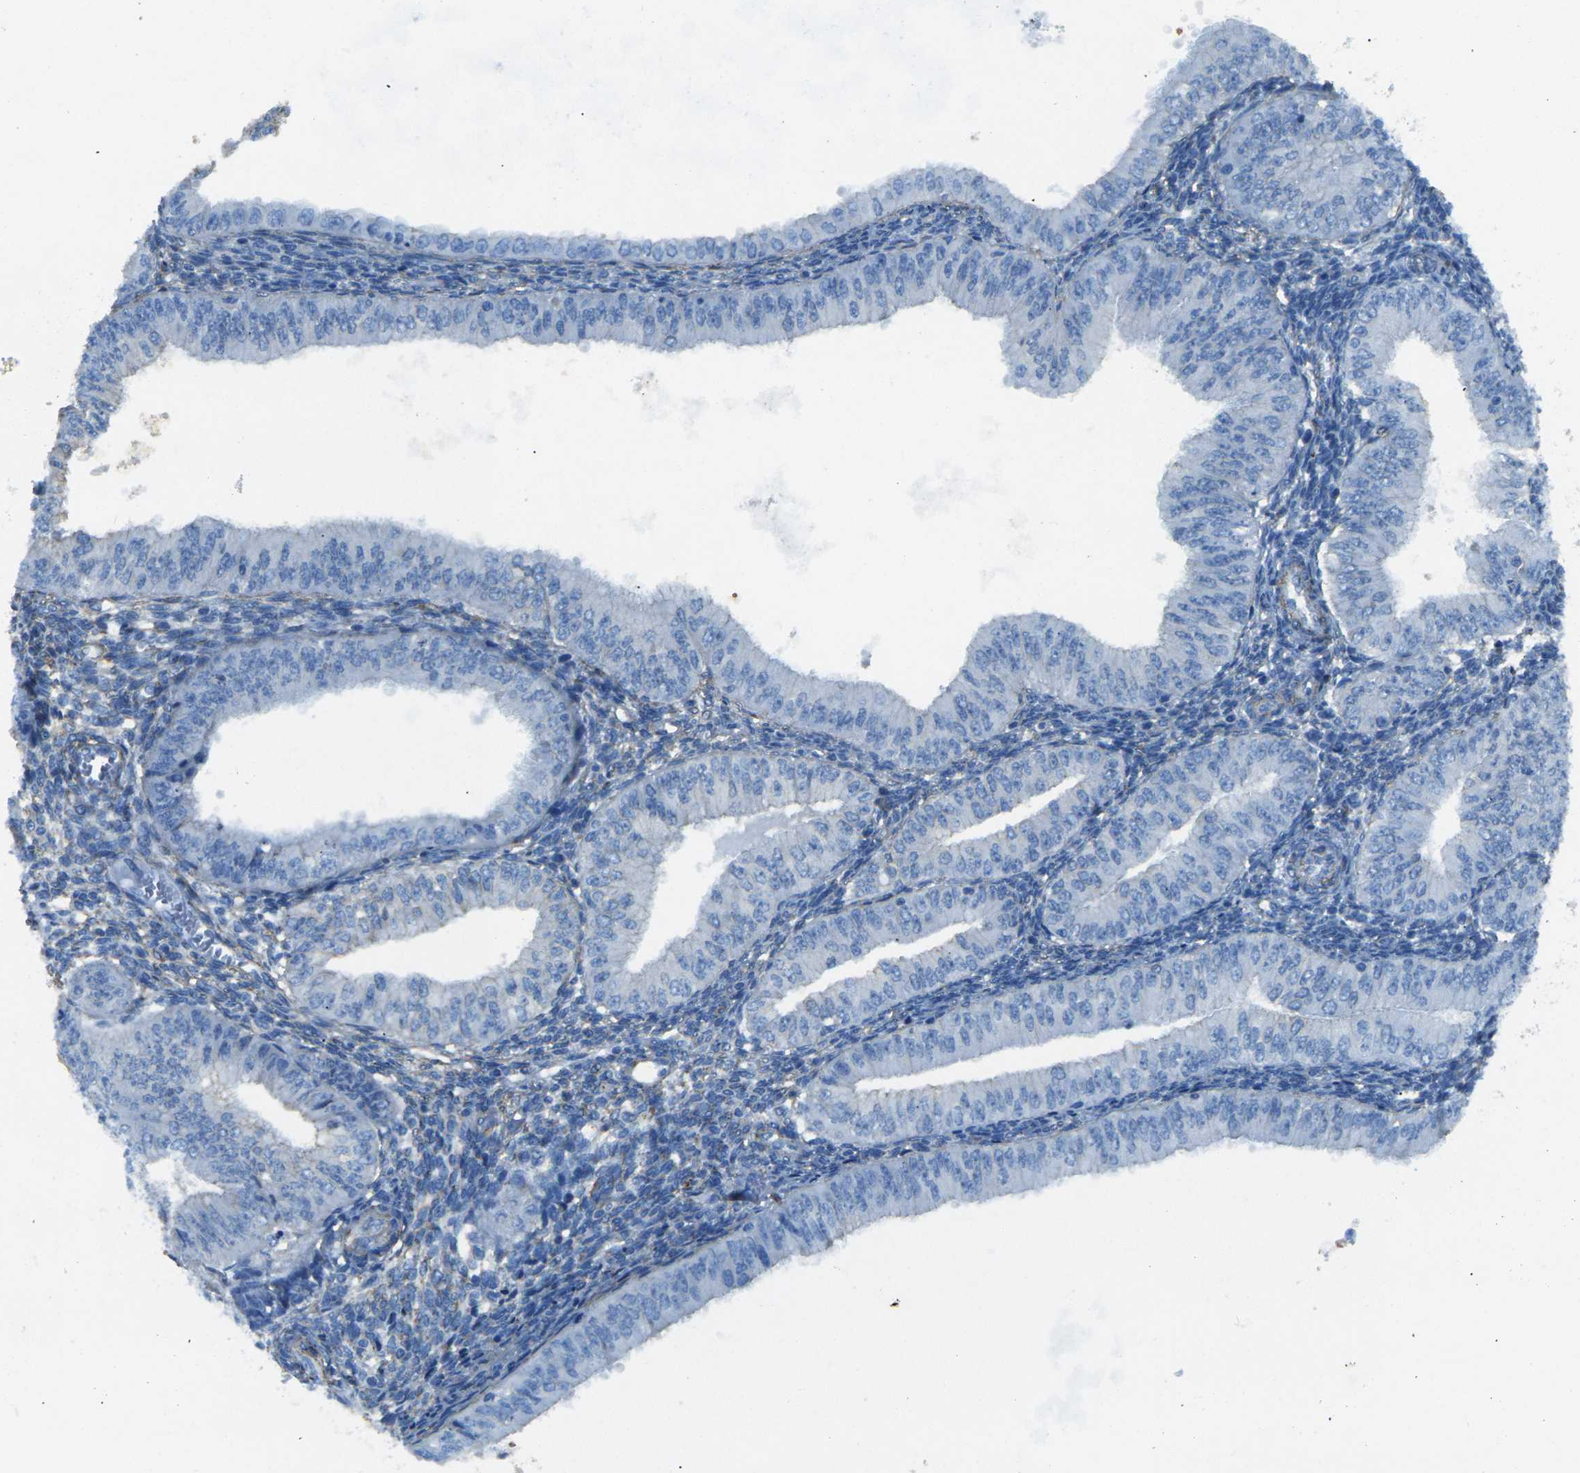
{"staining": {"intensity": "negative", "quantity": "none", "location": "none"}, "tissue": "endometrial cancer", "cell_type": "Tumor cells", "image_type": "cancer", "snomed": [{"axis": "morphology", "description": "Normal tissue, NOS"}, {"axis": "morphology", "description": "Adenocarcinoma, NOS"}, {"axis": "topography", "description": "Endometrium"}], "caption": "DAB immunohistochemical staining of human endometrial cancer demonstrates no significant expression in tumor cells.", "gene": "EPHA7", "patient": {"sex": "female", "age": 53}}